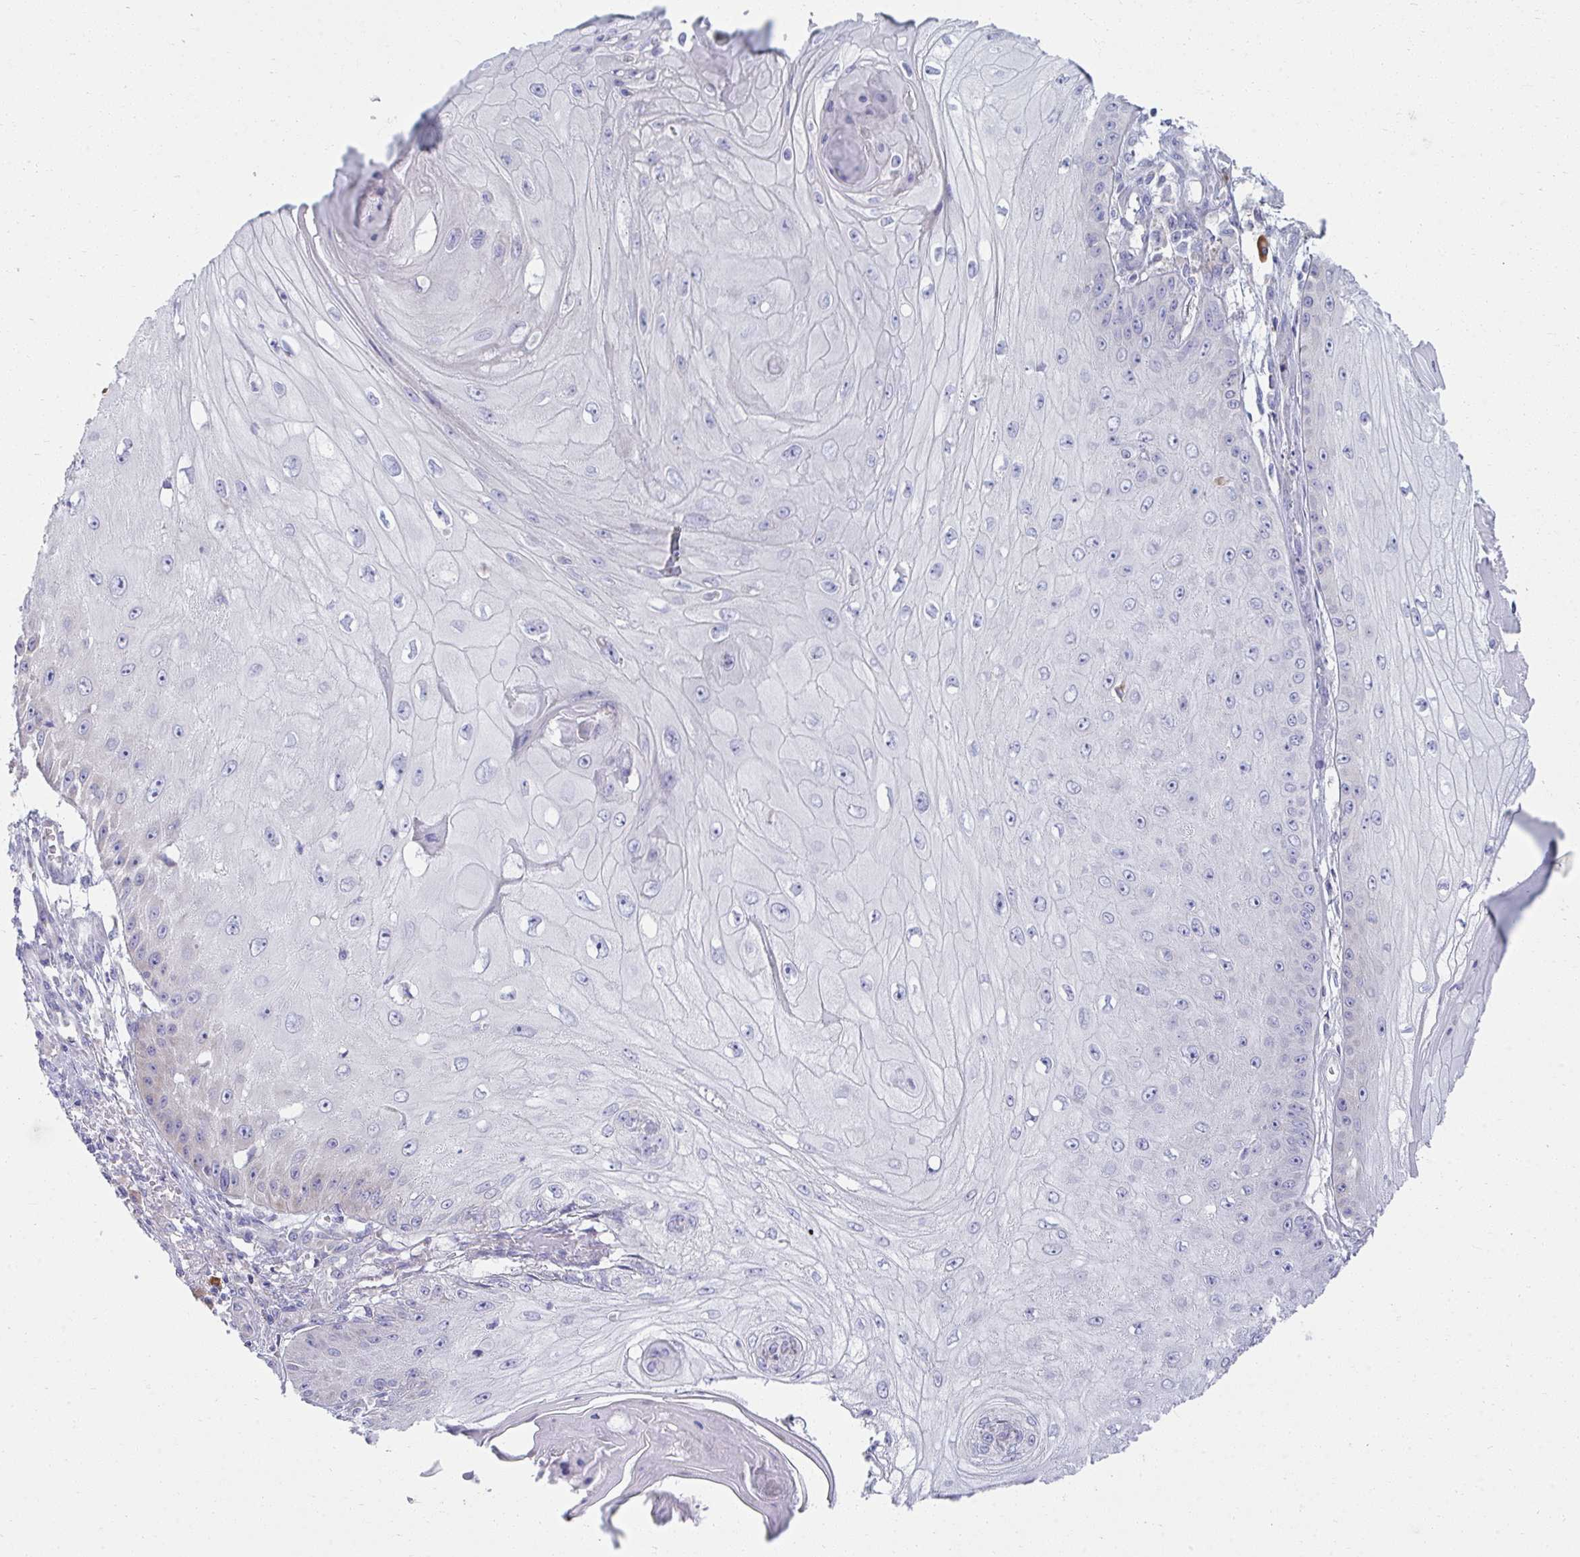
{"staining": {"intensity": "negative", "quantity": "none", "location": "none"}, "tissue": "skin cancer", "cell_type": "Tumor cells", "image_type": "cancer", "snomed": [{"axis": "morphology", "description": "Squamous cell carcinoma, NOS"}, {"axis": "topography", "description": "Skin"}], "caption": "DAB (3,3'-diaminobenzidine) immunohistochemical staining of human squamous cell carcinoma (skin) shows no significant positivity in tumor cells.", "gene": "FASLG", "patient": {"sex": "male", "age": 70}}